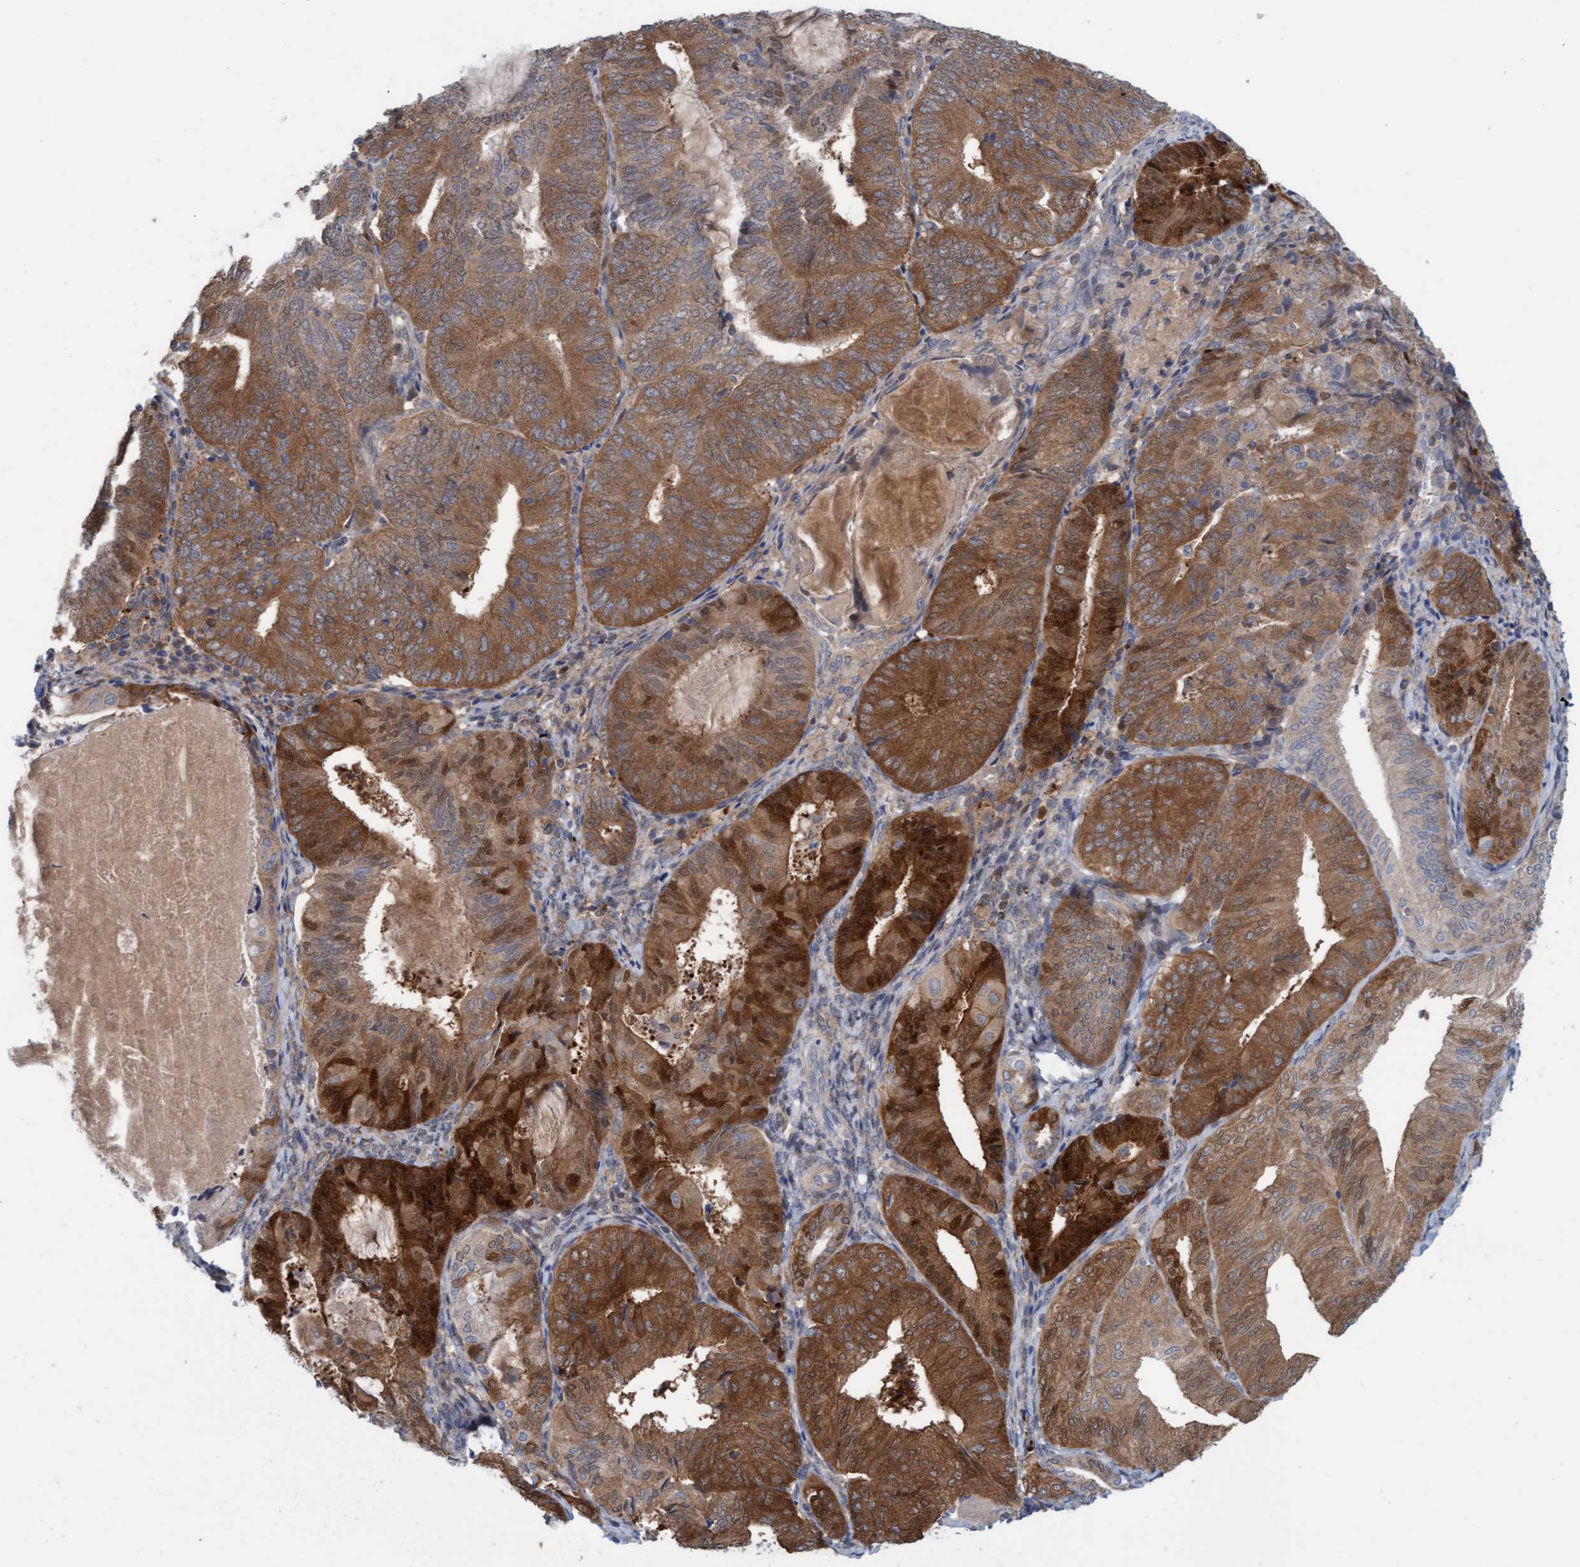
{"staining": {"intensity": "strong", "quantity": ">75%", "location": "cytoplasmic/membranous"}, "tissue": "endometrial cancer", "cell_type": "Tumor cells", "image_type": "cancer", "snomed": [{"axis": "morphology", "description": "Adenocarcinoma, NOS"}, {"axis": "topography", "description": "Endometrium"}], "caption": "Adenocarcinoma (endometrial) was stained to show a protein in brown. There is high levels of strong cytoplasmic/membranous positivity in about >75% of tumor cells. The staining was performed using DAB, with brown indicating positive protein expression. Nuclei are stained blue with hematoxylin.", "gene": "KLHL25", "patient": {"sex": "female", "age": 81}}